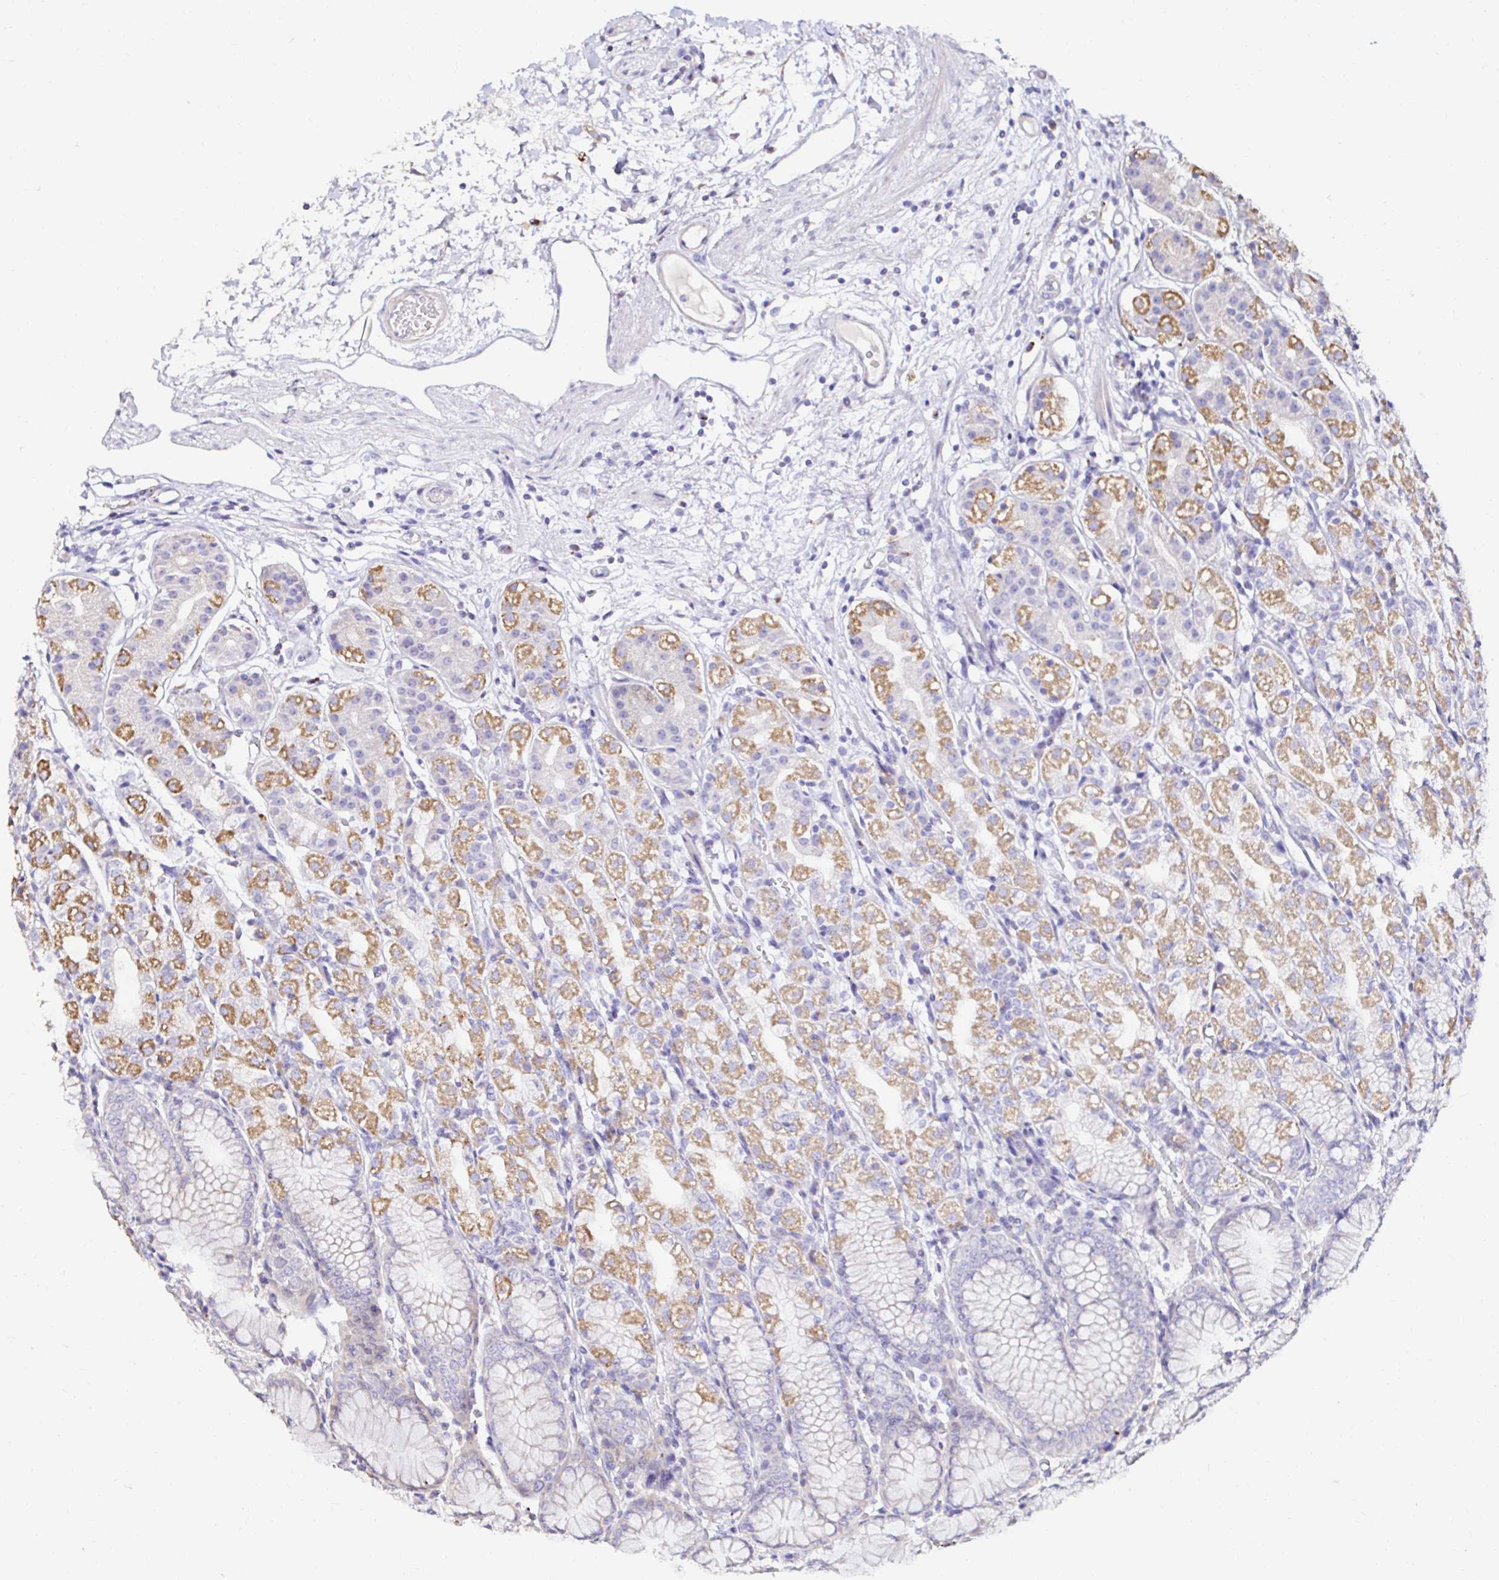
{"staining": {"intensity": "moderate", "quantity": "25%-75%", "location": "cytoplasmic/membranous"}, "tissue": "stomach", "cell_type": "Glandular cells", "image_type": "normal", "snomed": [{"axis": "morphology", "description": "Normal tissue, NOS"}, {"axis": "topography", "description": "Stomach"}], "caption": "Stomach stained with DAB immunohistochemistry displays medium levels of moderate cytoplasmic/membranous staining in about 25%-75% of glandular cells.", "gene": "GALNS", "patient": {"sex": "female", "age": 57}}